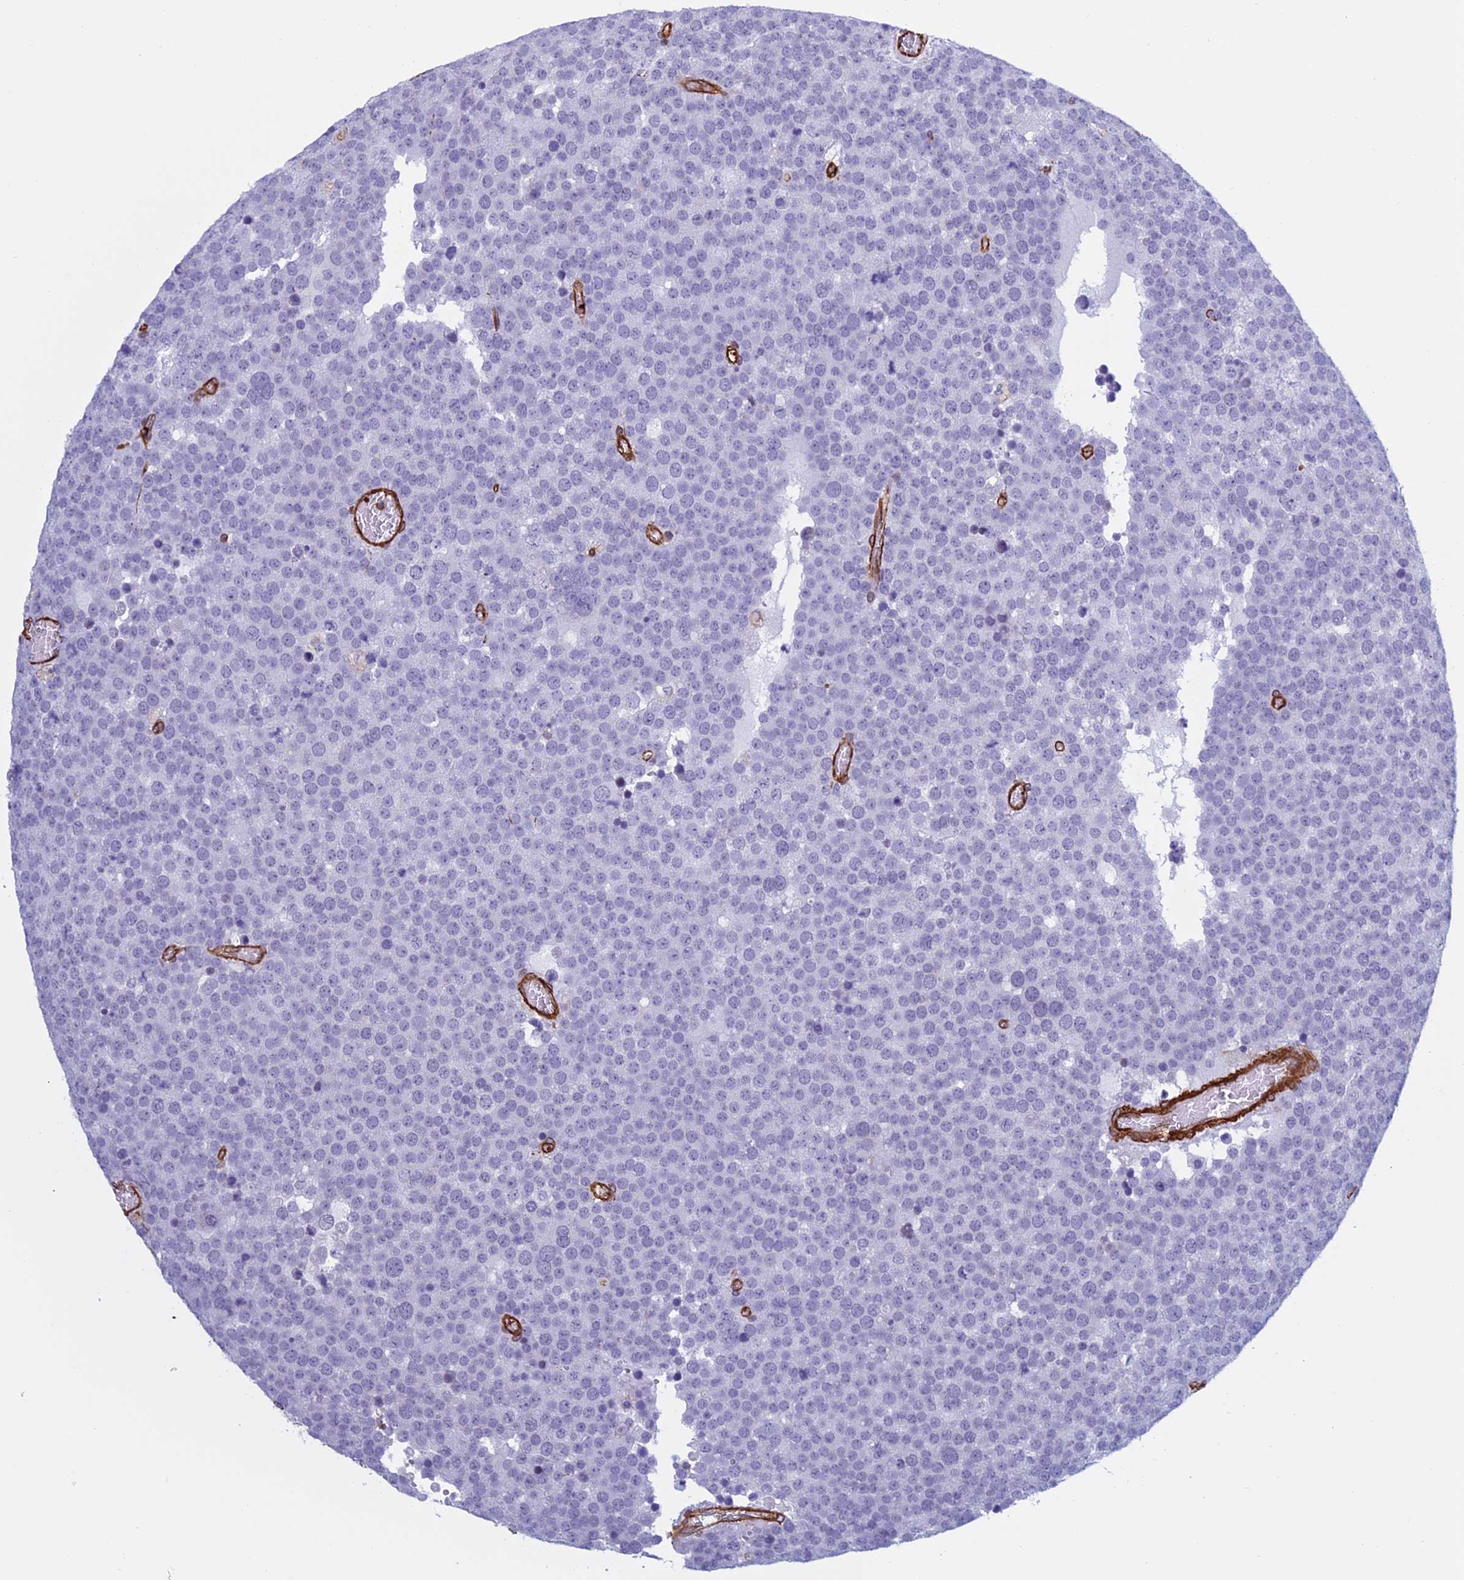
{"staining": {"intensity": "negative", "quantity": "none", "location": "none"}, "tissue": "testis cancer", "cell_type": "Tumor cells", "image_type": "cancer", "snomed": [{"axis": "morphology", "description": "Normal tissue, NOS"}, {"axis": "morphology", "description": "Seminoma, NOS"}, {"axis": "topography", "description": "Testis"}], "caption": "Immunohistochemical staining of seminoma (testis) reveals no significant positivity in tumor cells.", "gene": "ANGPTL2", "patient": {"sex": "male", "age": 71}}